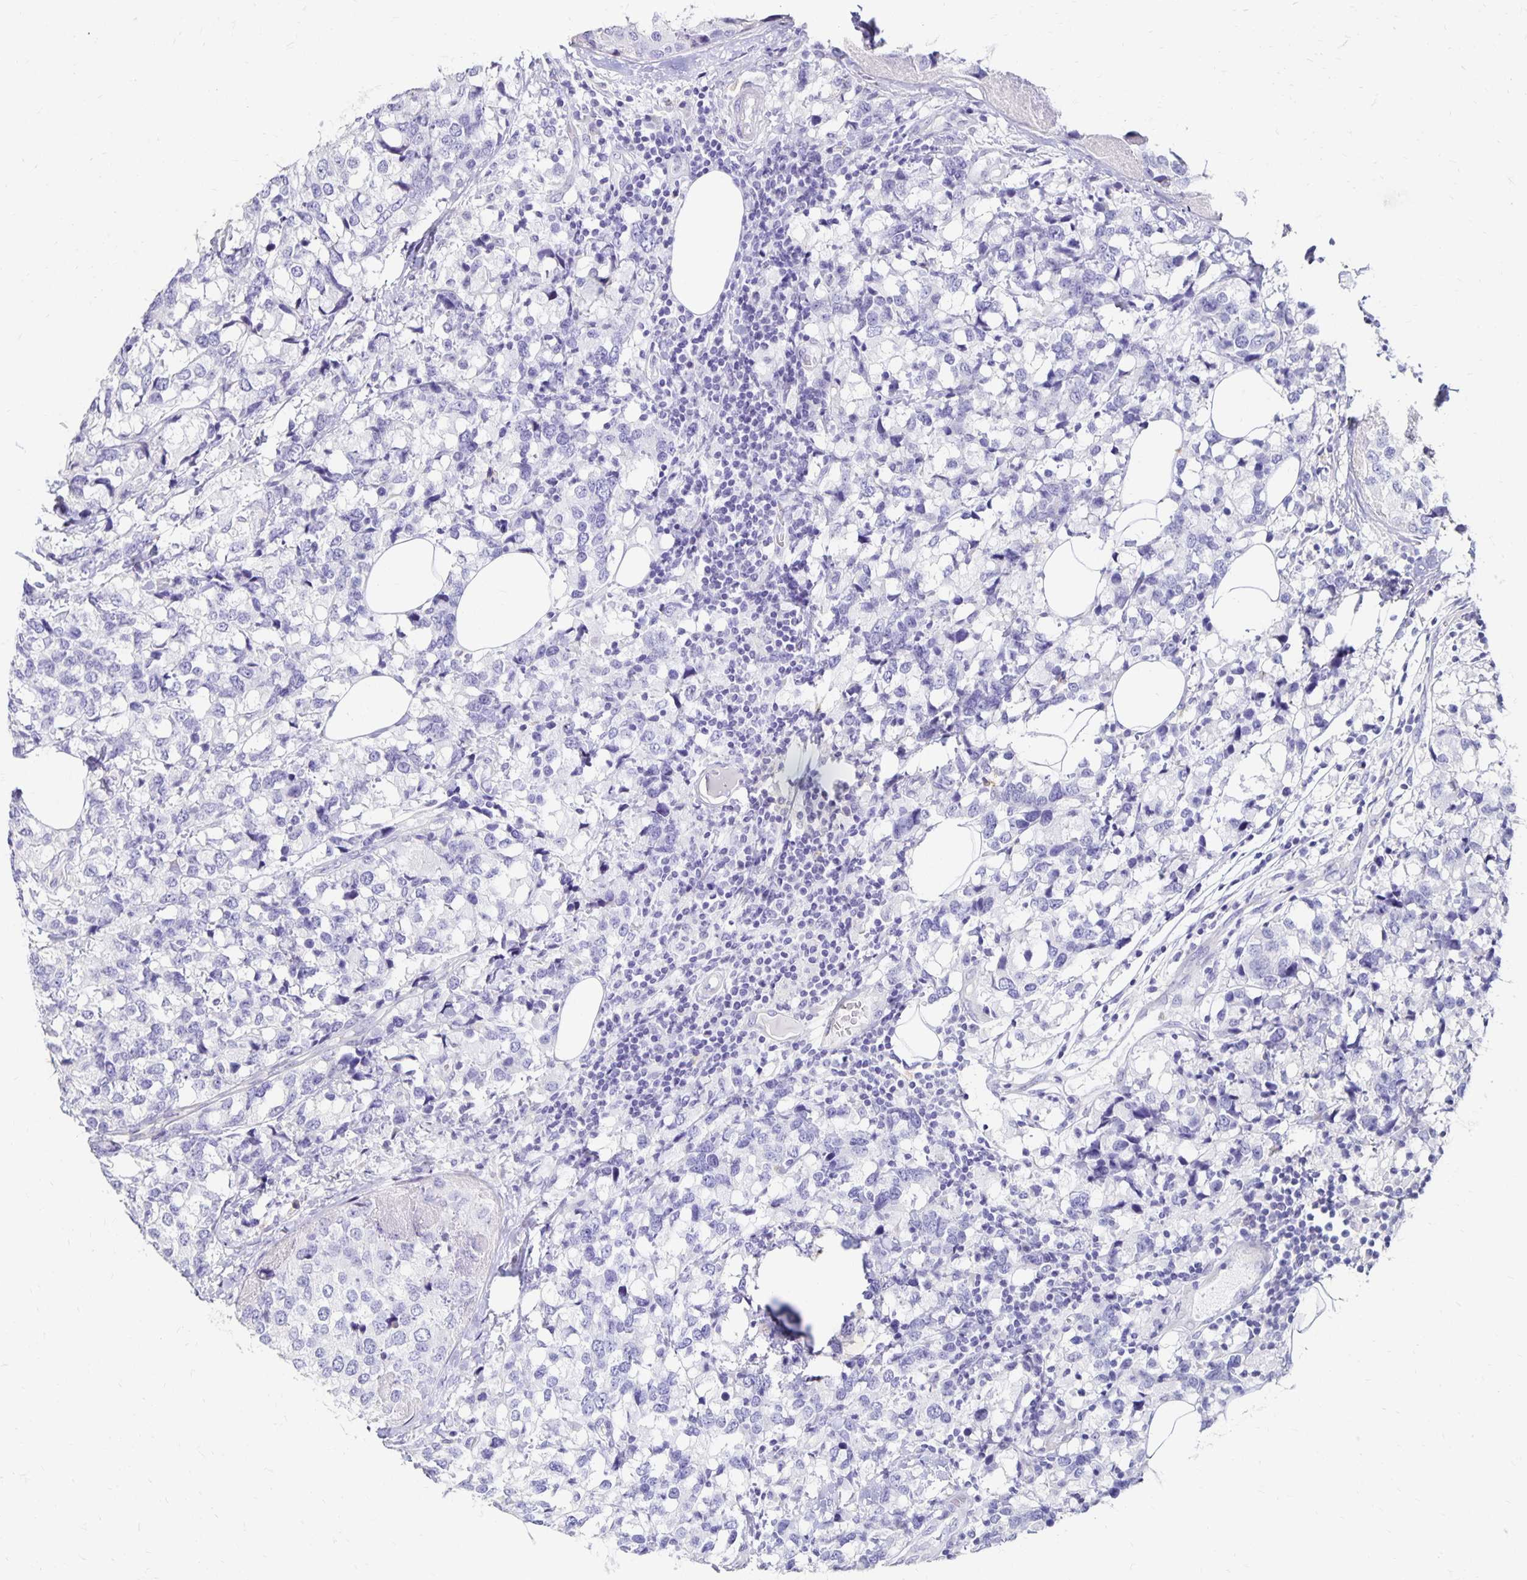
{"staining": {"intensity": "negative", "quantity": "none", "location": "none"}, "tissue": "breast cancer", "cell_type": "Tumor cells", "image_type": "cancer", "snomed": [{"axis": "morphology", "description": "Lobular carcinoma"}, {"axis": "topography", "description": "Breast"}], "caption": "High magnification brightfield microscopy of lobular carcinoma (breast) stained with DAB (3,3'-diaminobenzidine) (brown) and counterstained with hematoxylin (blue): tumor cells show no significant expression.", "gene": "DYNLT4", "patient": {"sex": "female", "age": 59}}